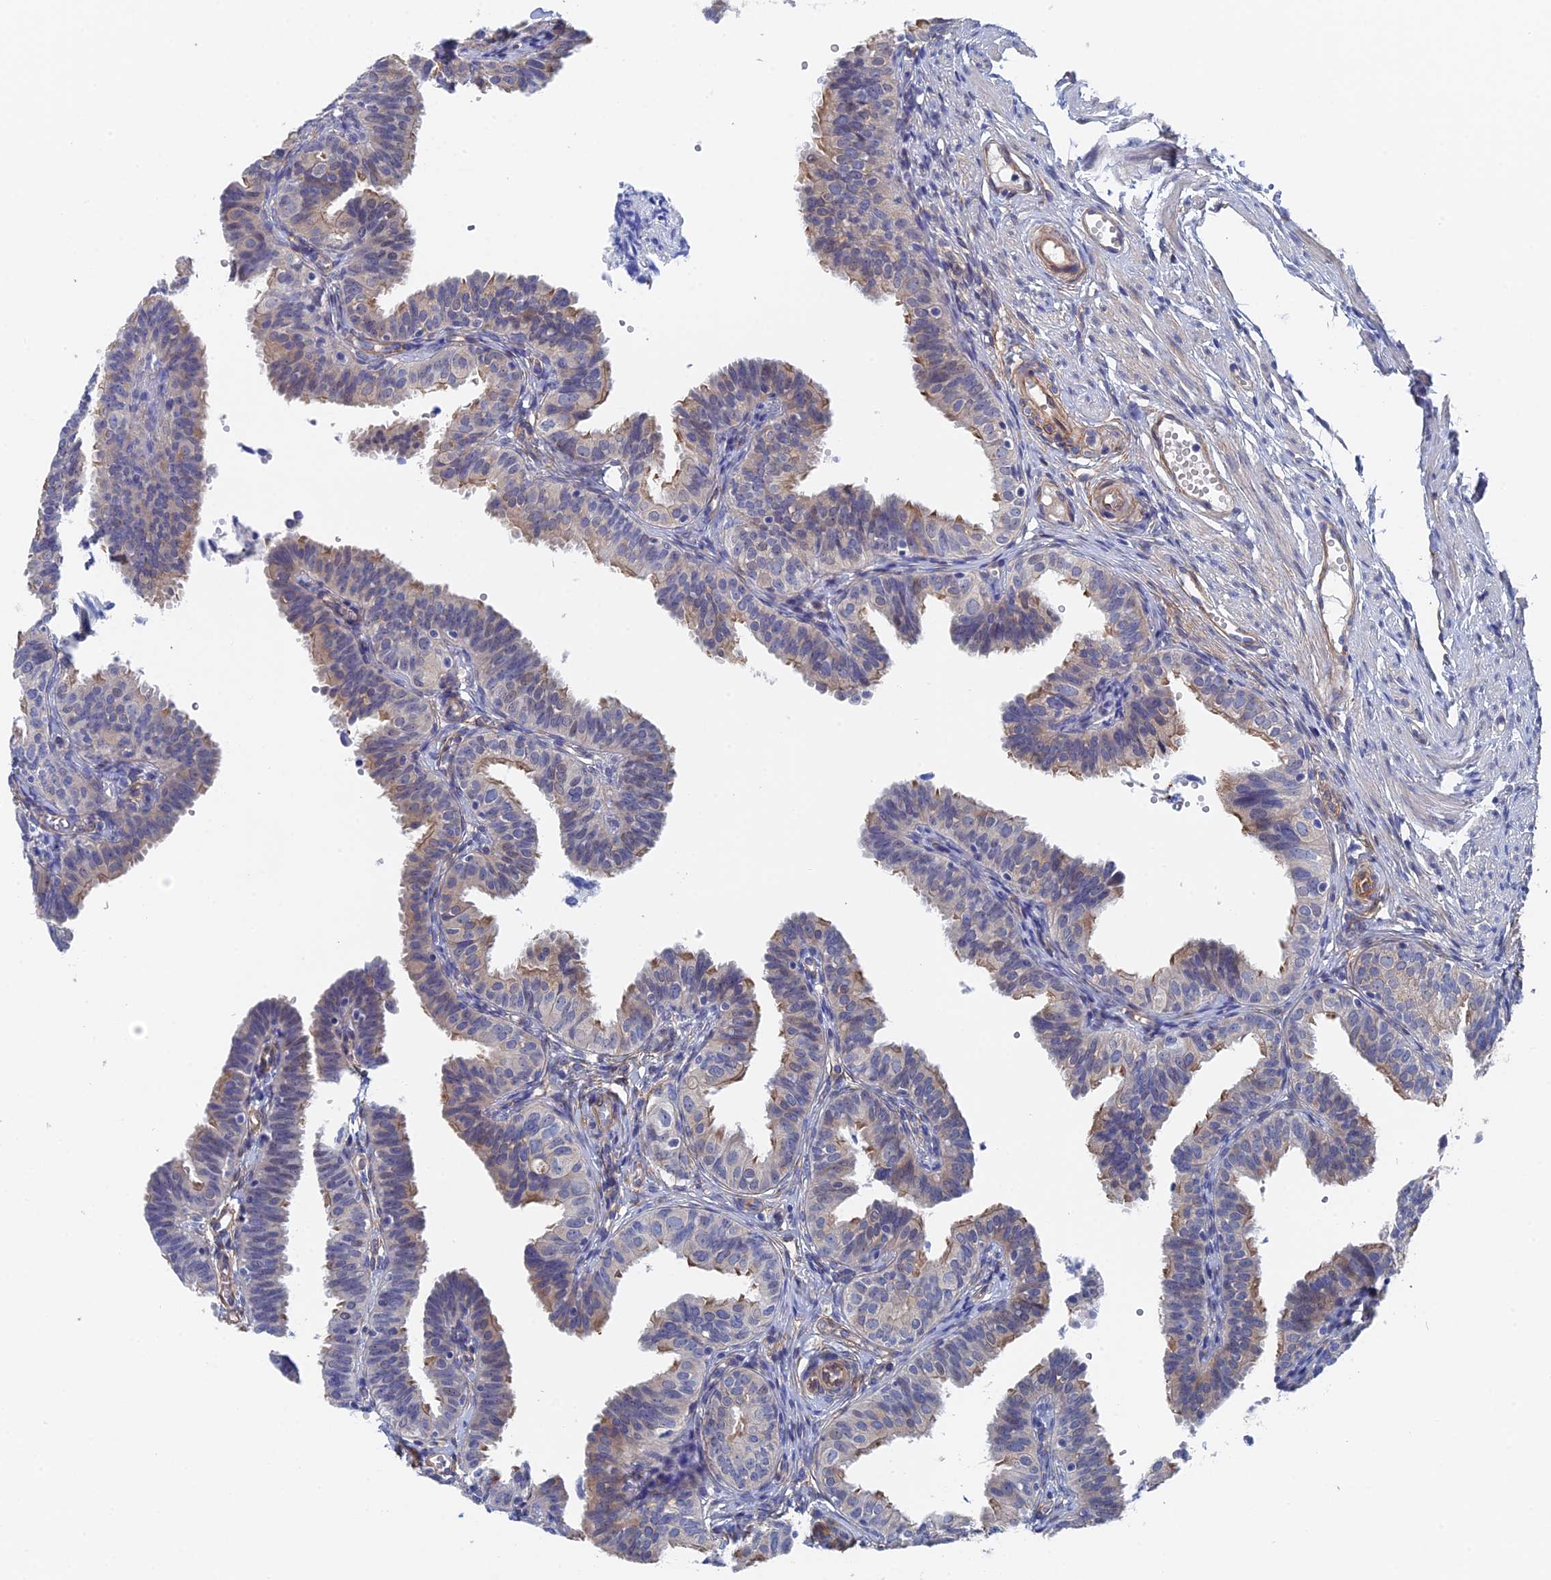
{"staining": {"intensity": "weak", "quantity": "<25%", "location": "cytoplasmic/membranous"}, "tissue": "fallopian tube", "cell_type": "Glandular cells", "image_type": "normal", "snomed": [{"axis": "morphology", "description": "Normal tissue, NOS"}, {"axis": "topography", "description": "Fallopian tube"}], "caption": "An immunohistochemistry (IHC) histopathology image of benign fallopian tube is shown. There is no staining in glandular cells of fallopian tube.", "gene": "MTHFSD", "patient": {"sex": "female", "age": 35}}